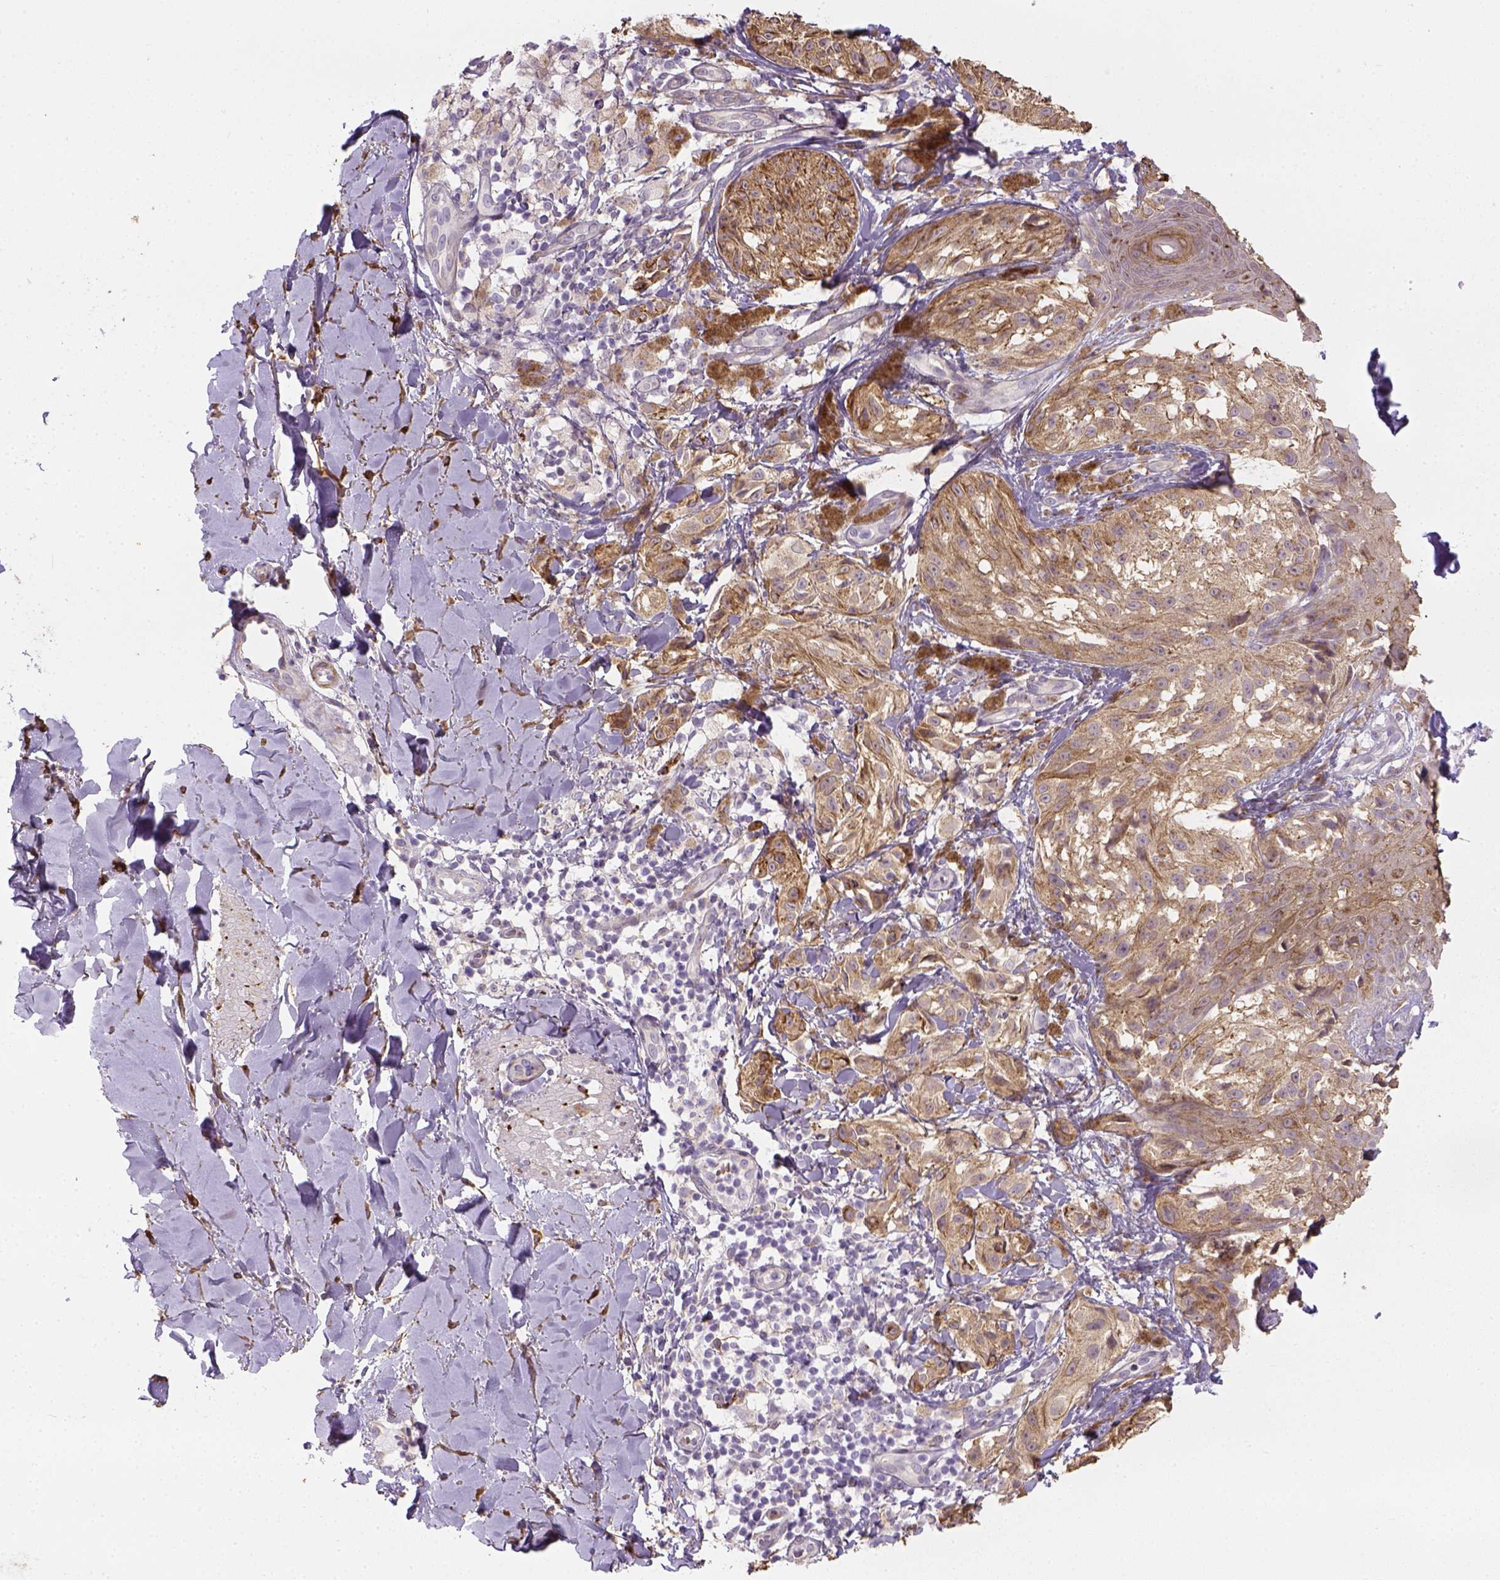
{"staining": {"intensity": "moderate", "quantity": ">75%", "location": "cytoplasmic/membranous"}, "tissue": "melanoma", "cell_type": "Tumor cells", "image_type": "cancer", "snomed": [{"axis": "morphology", "description": "Malignant melanoma, NOS"}, {"axis": "topography", "description": "Skin"}], "caption": "The photomicrograph reveals a brown stain indicating the presence of a protein in the cytoplasmic/membranous of tumor cells in melanoma. (DAB (3,3'-diaminobenzidine) = brown stain, brightfield microscopy at high magnification).", "gene": "CACNB1", "patient": {"sex": "male", "age": 36}}